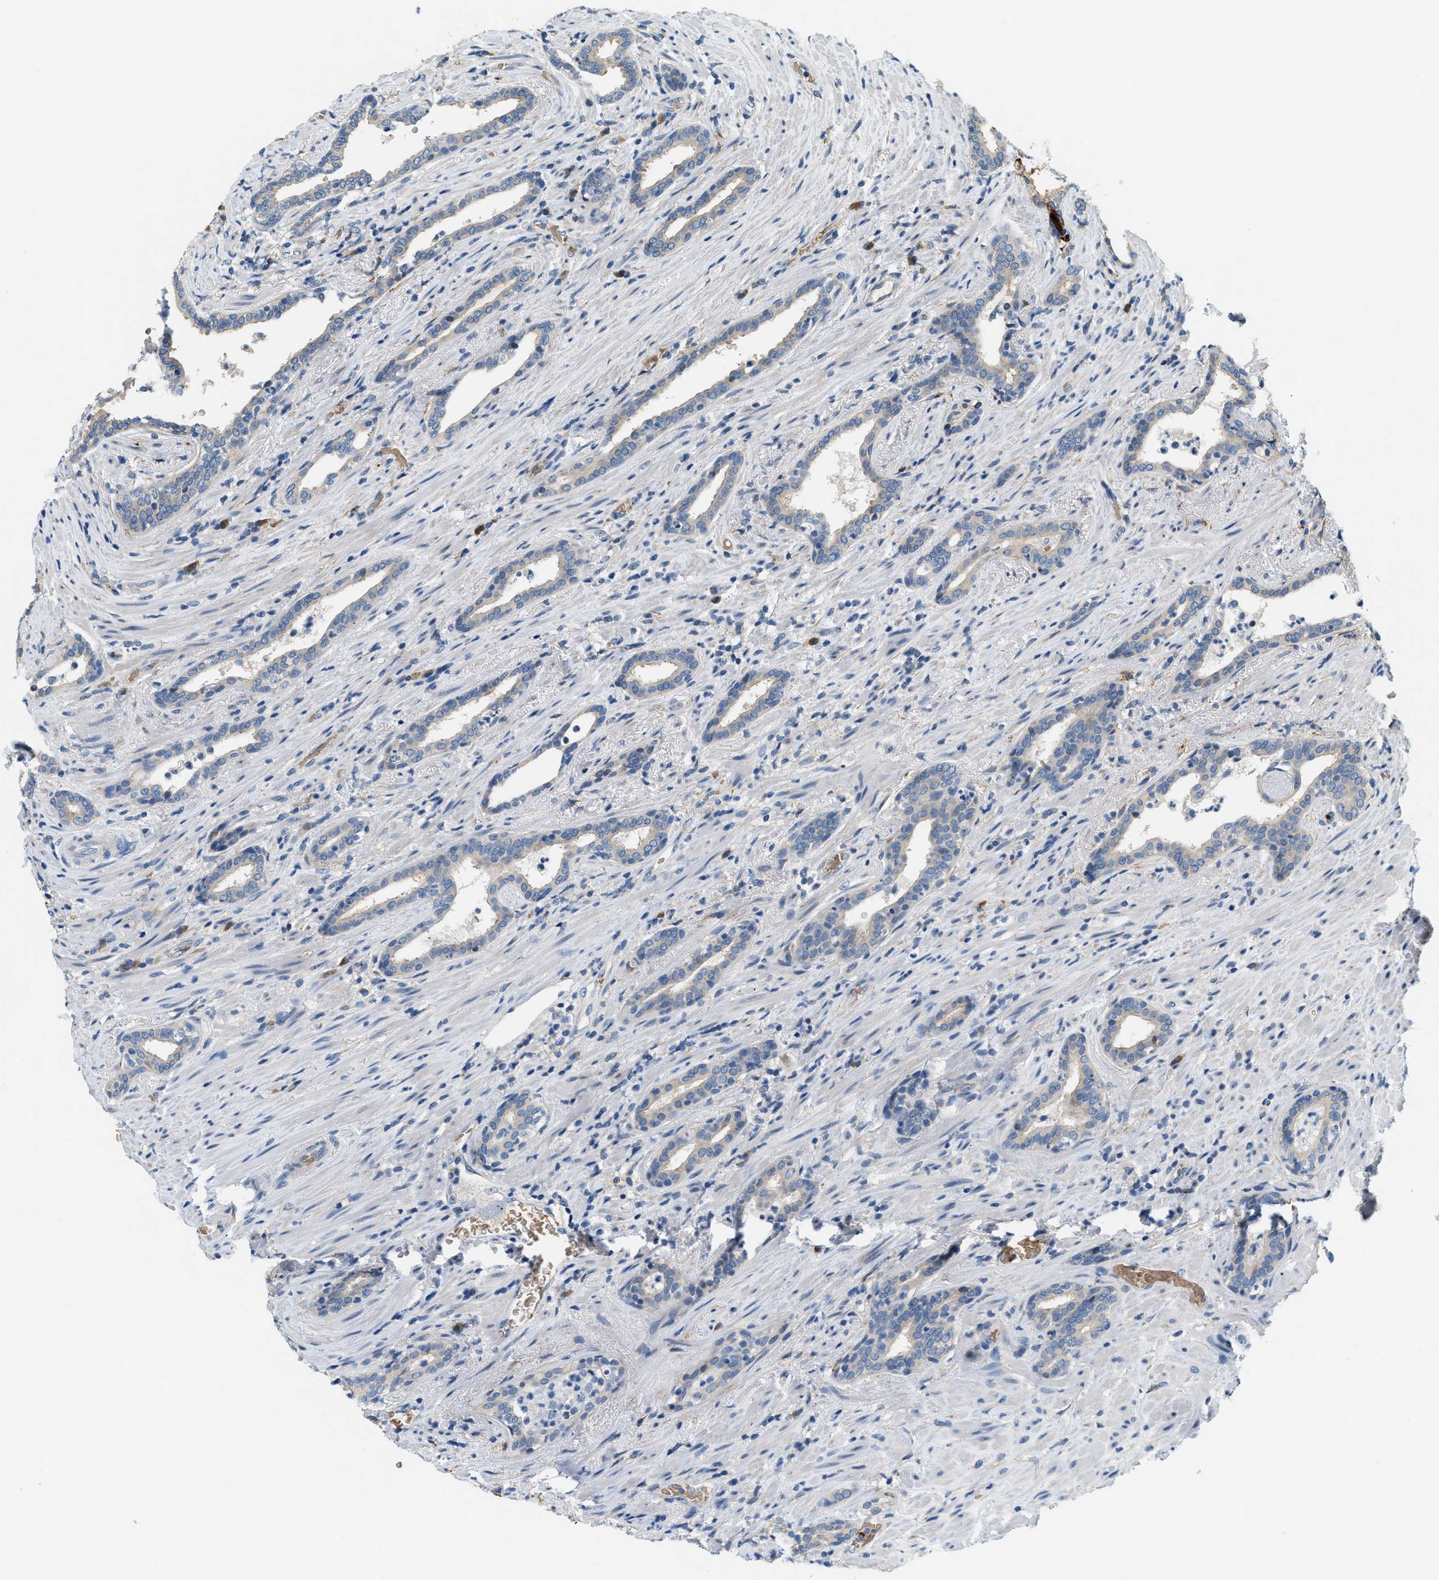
{"staining": {"intensity": "negative", "quantity": "none", "location": "none"}, "tissue": "prostate cancer", "cell_type": "Tumor cells", "image_type": "cancer", "snomed": [{"axis": "morphology", "description": "Adenocarcinoma, High grade"}, {"axis": "topography", "description": "Prostate"}], "caption": "Immunohistochemistry of prostate cancer (adenocarcinoma (high-grade)) exhibits no expression in tumor cells.", "gene": "CYTH2", "patient": {"sex": "male", "age": 71}}